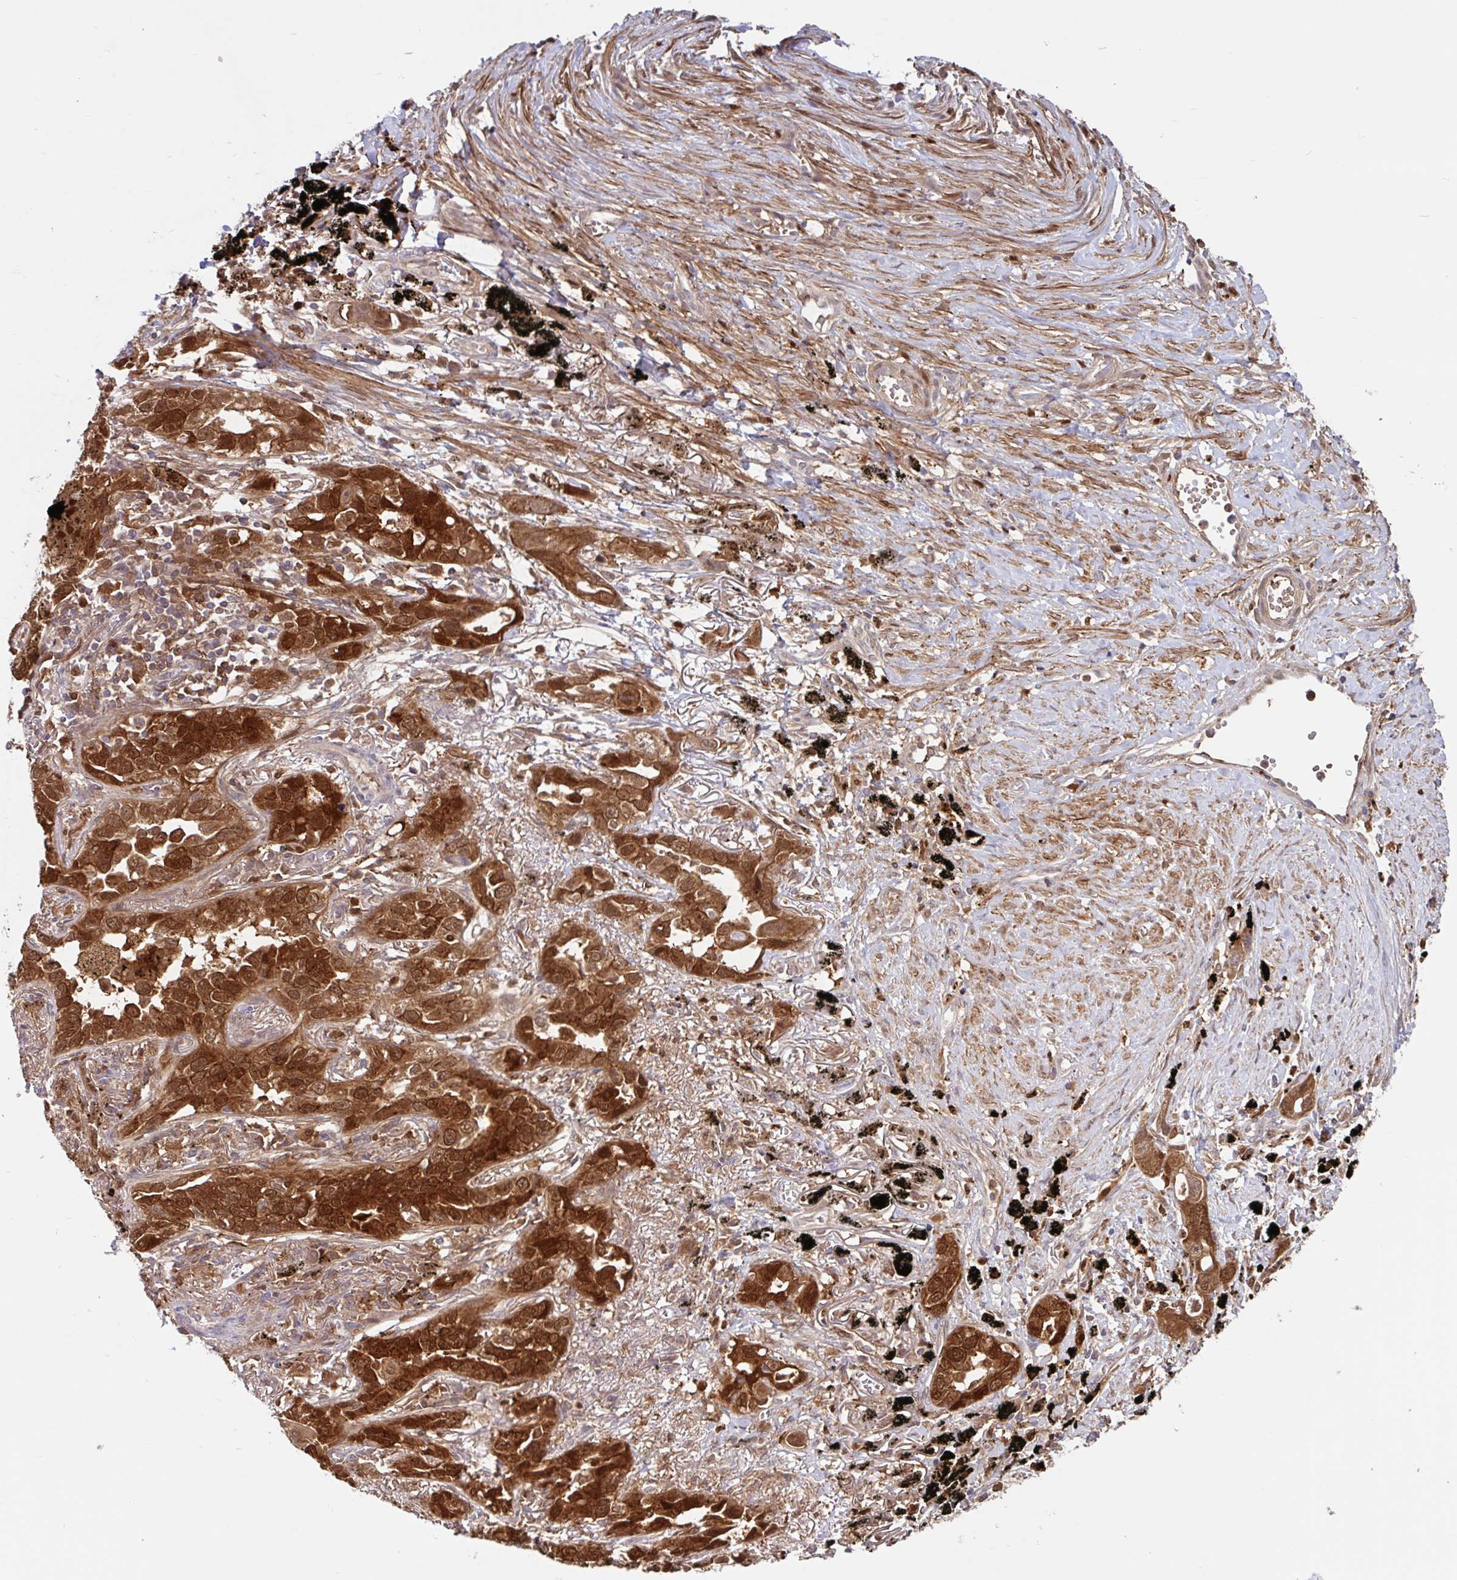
{"staining": {"intensity": "strong", "quantity": ">75%", "location": "cytoplasmic/membranous,nuclear"}, "tissue": "lung cancer", "cell_type": "Tumor cells", "image_type": "cancer", "snomed": [{"axis": "morphology", "description": "Adenocarcinoma, NOS"}, {"axis": "topography", "description": "Lung"}], "caption": "A high-resolution image shows immunohistochemistry staining of adenocarcinoma (lung), which reveals strong cytoplasmic/membranous and nuclear staining in about >75% of tumor cells.", "gene": "BLVRA", "patient": {"sex": "male", "age": 67}}